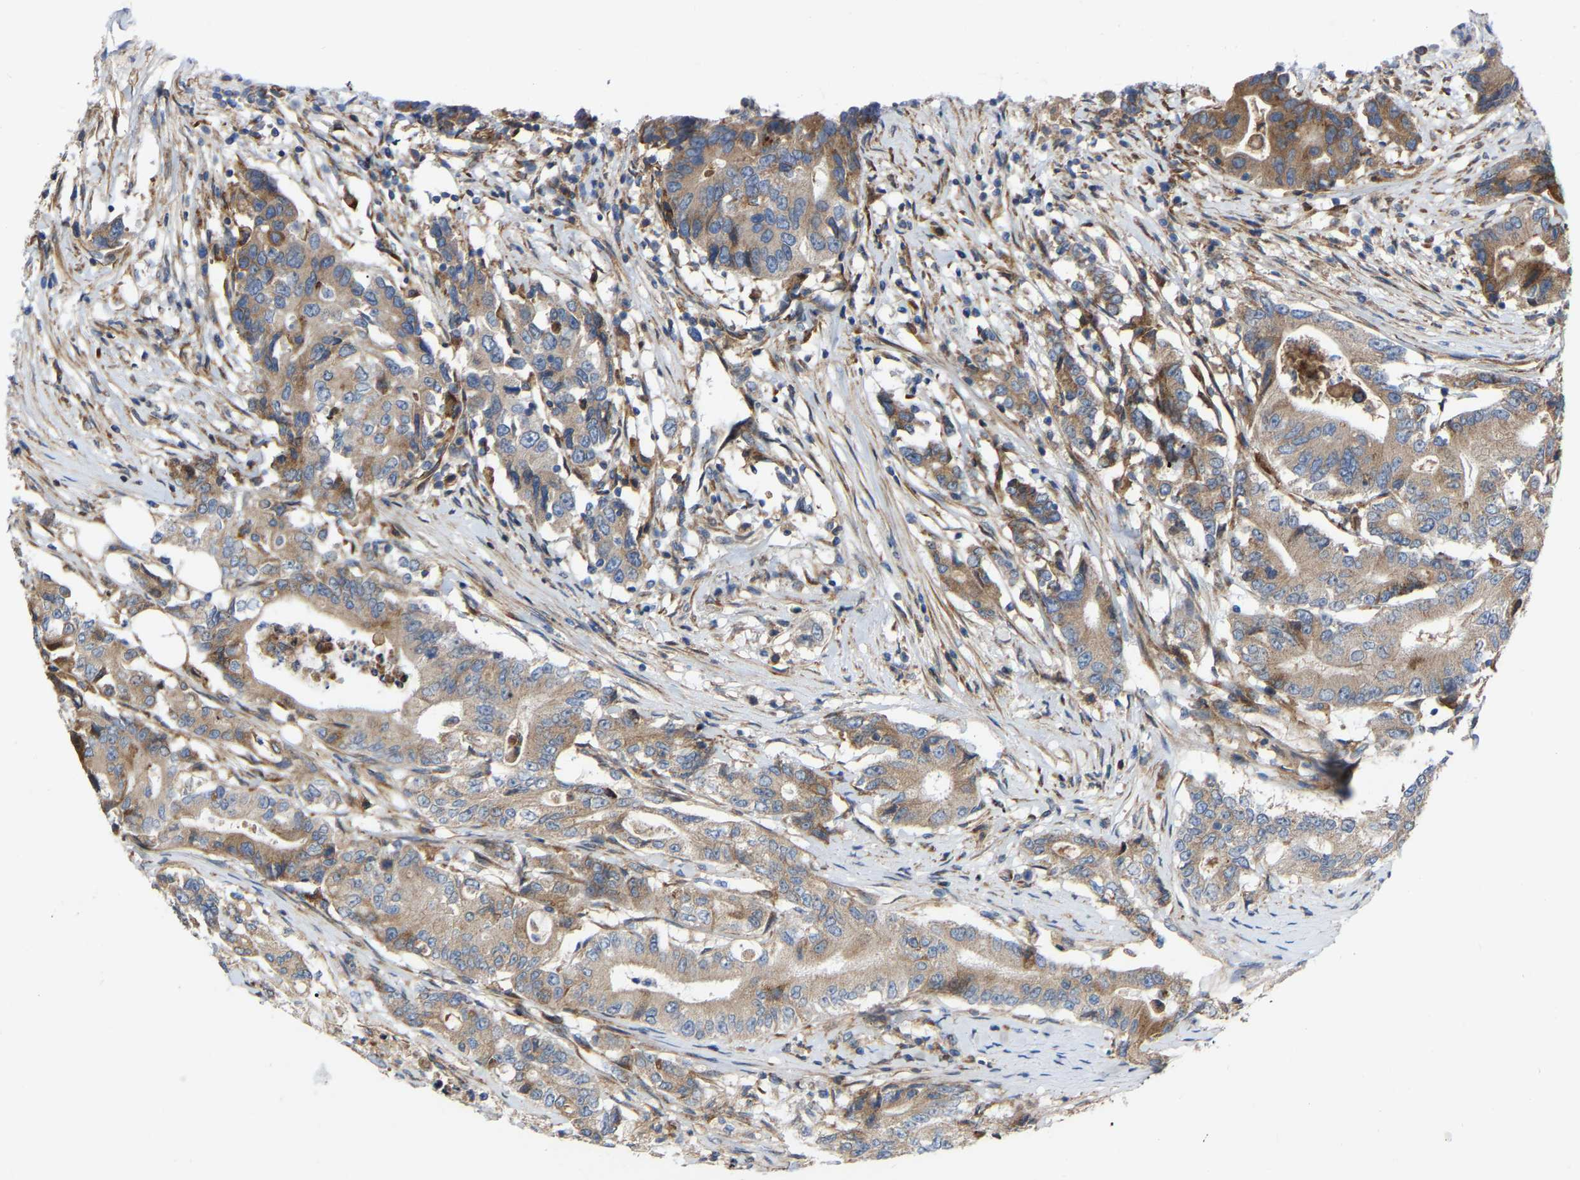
{"staining": {"intensity": "moderate", "quantity": ">75%", "location": "cytoplasmic/membranous"}, "tissue": "colorectal cancer", "cell_type": "Tumor cells", "image_type": "cancer", "snomed": [{"axis": "morphology", "description": "Adenocarcinoma, NOS"}, {"axis": "topography", "description": "Colon"}], "caption": "DAB immunohistochemical staining of colorectal cancer (adenocarcinoma) reveals moderate cytoplasmic/membranous protein staining in about >75% of tumor cells.", "gene": "TOR1B", "patient": {"sex": "female", "age": 77}}